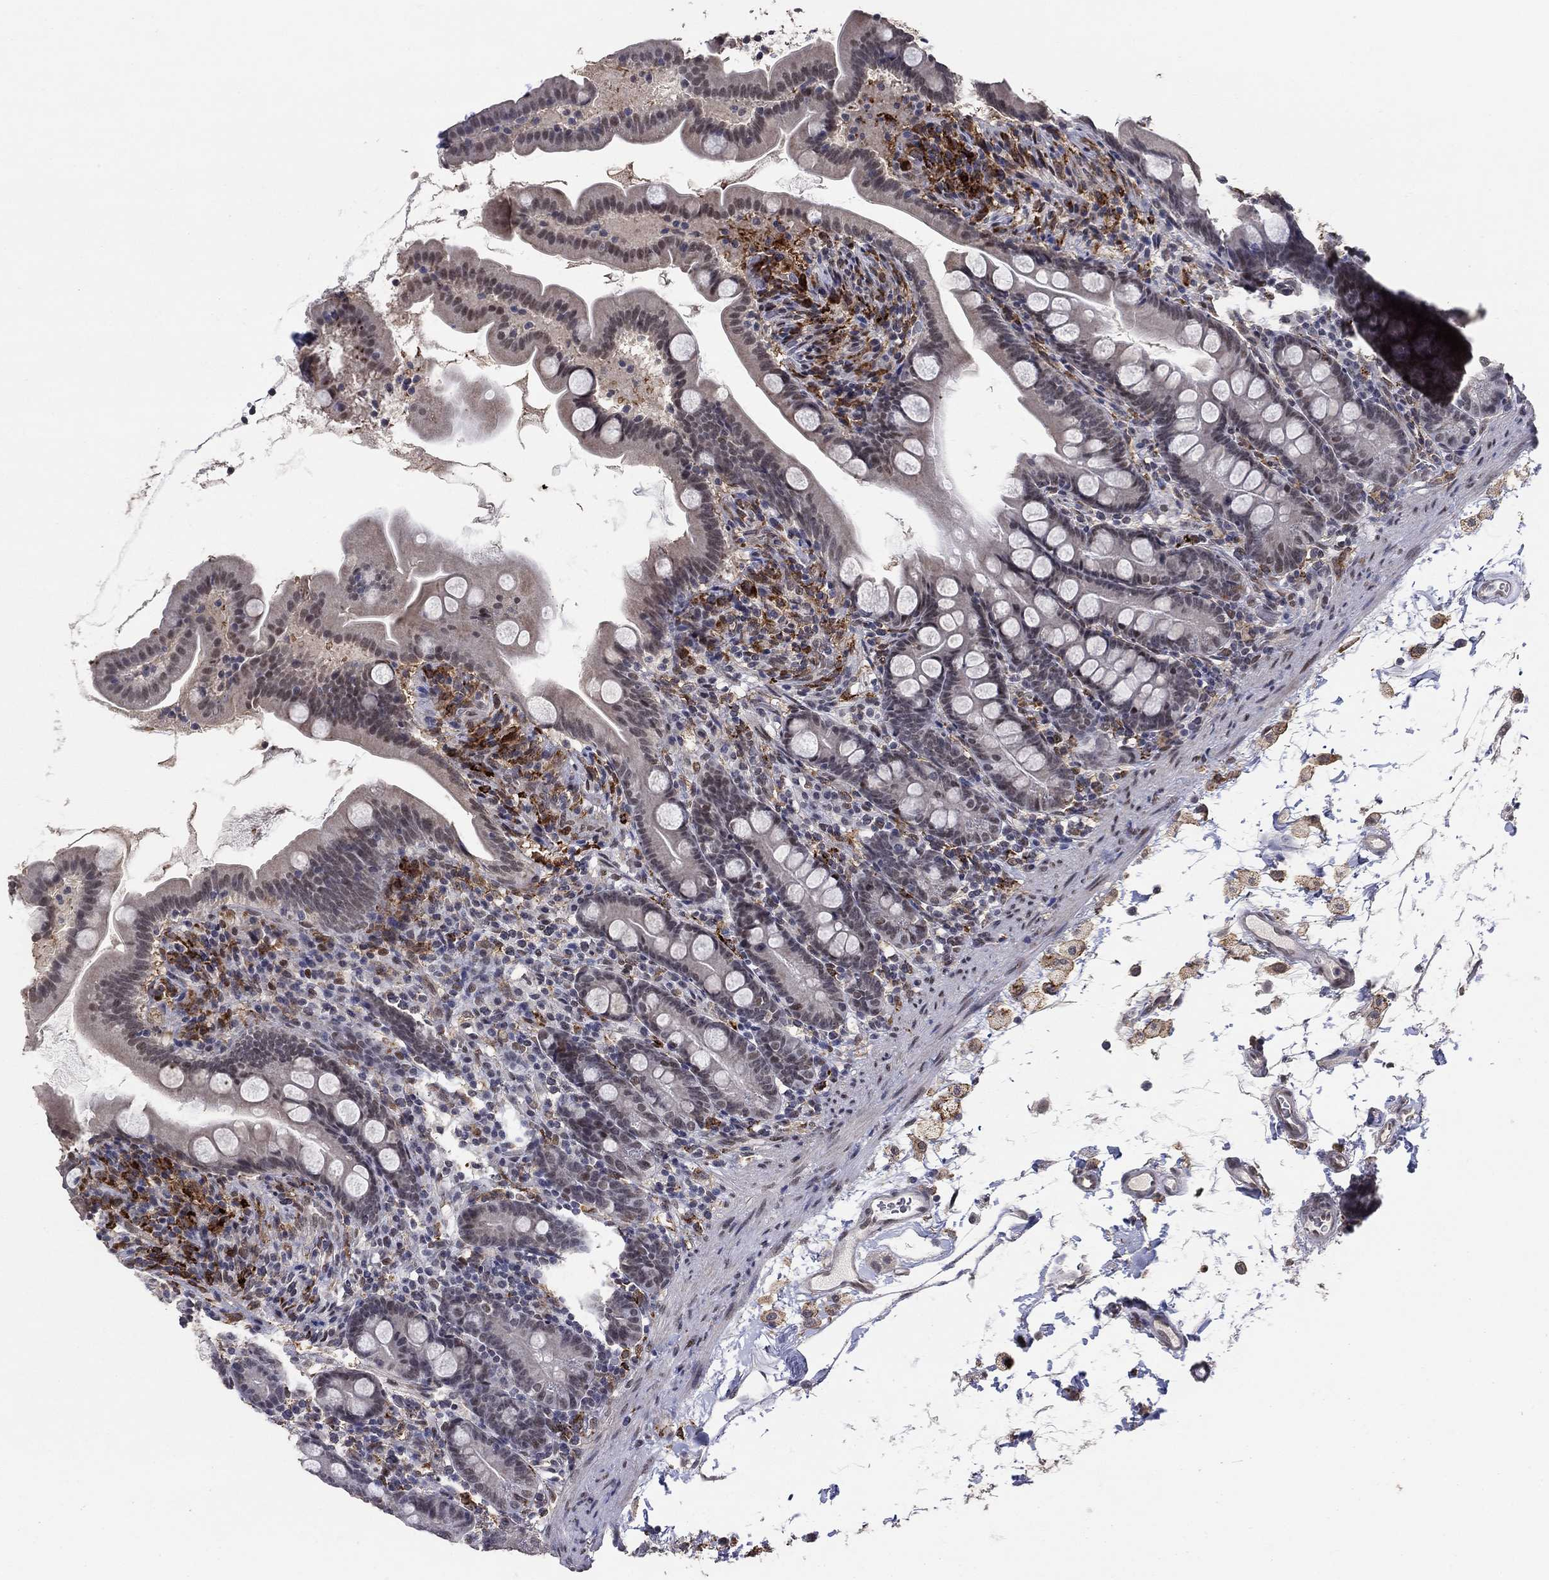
{"staining": {"intensity": "weak", "quantity": "<25%", "location": "cytoplasmic/membranous,nuclear"}, "tissue": "small intestine", "cell_type": "Glandular cells", "image_type": "normal", "snomed": [{"axis": "morphology", "description": "Normal tissue, NOS"}, {"axis": "topography", "description": "Small intestine"}], "caption": "Immunohistochemistry (IHC) histopathology image of normal small intestine stained for a protein (brown), which exhibits no positivity in glandular cells. (Brightfield microscopy of DAB immunohistochemistry at high magnification).", "gene": "GRIA3", "patient": {"sex": "female", "age": 44}}